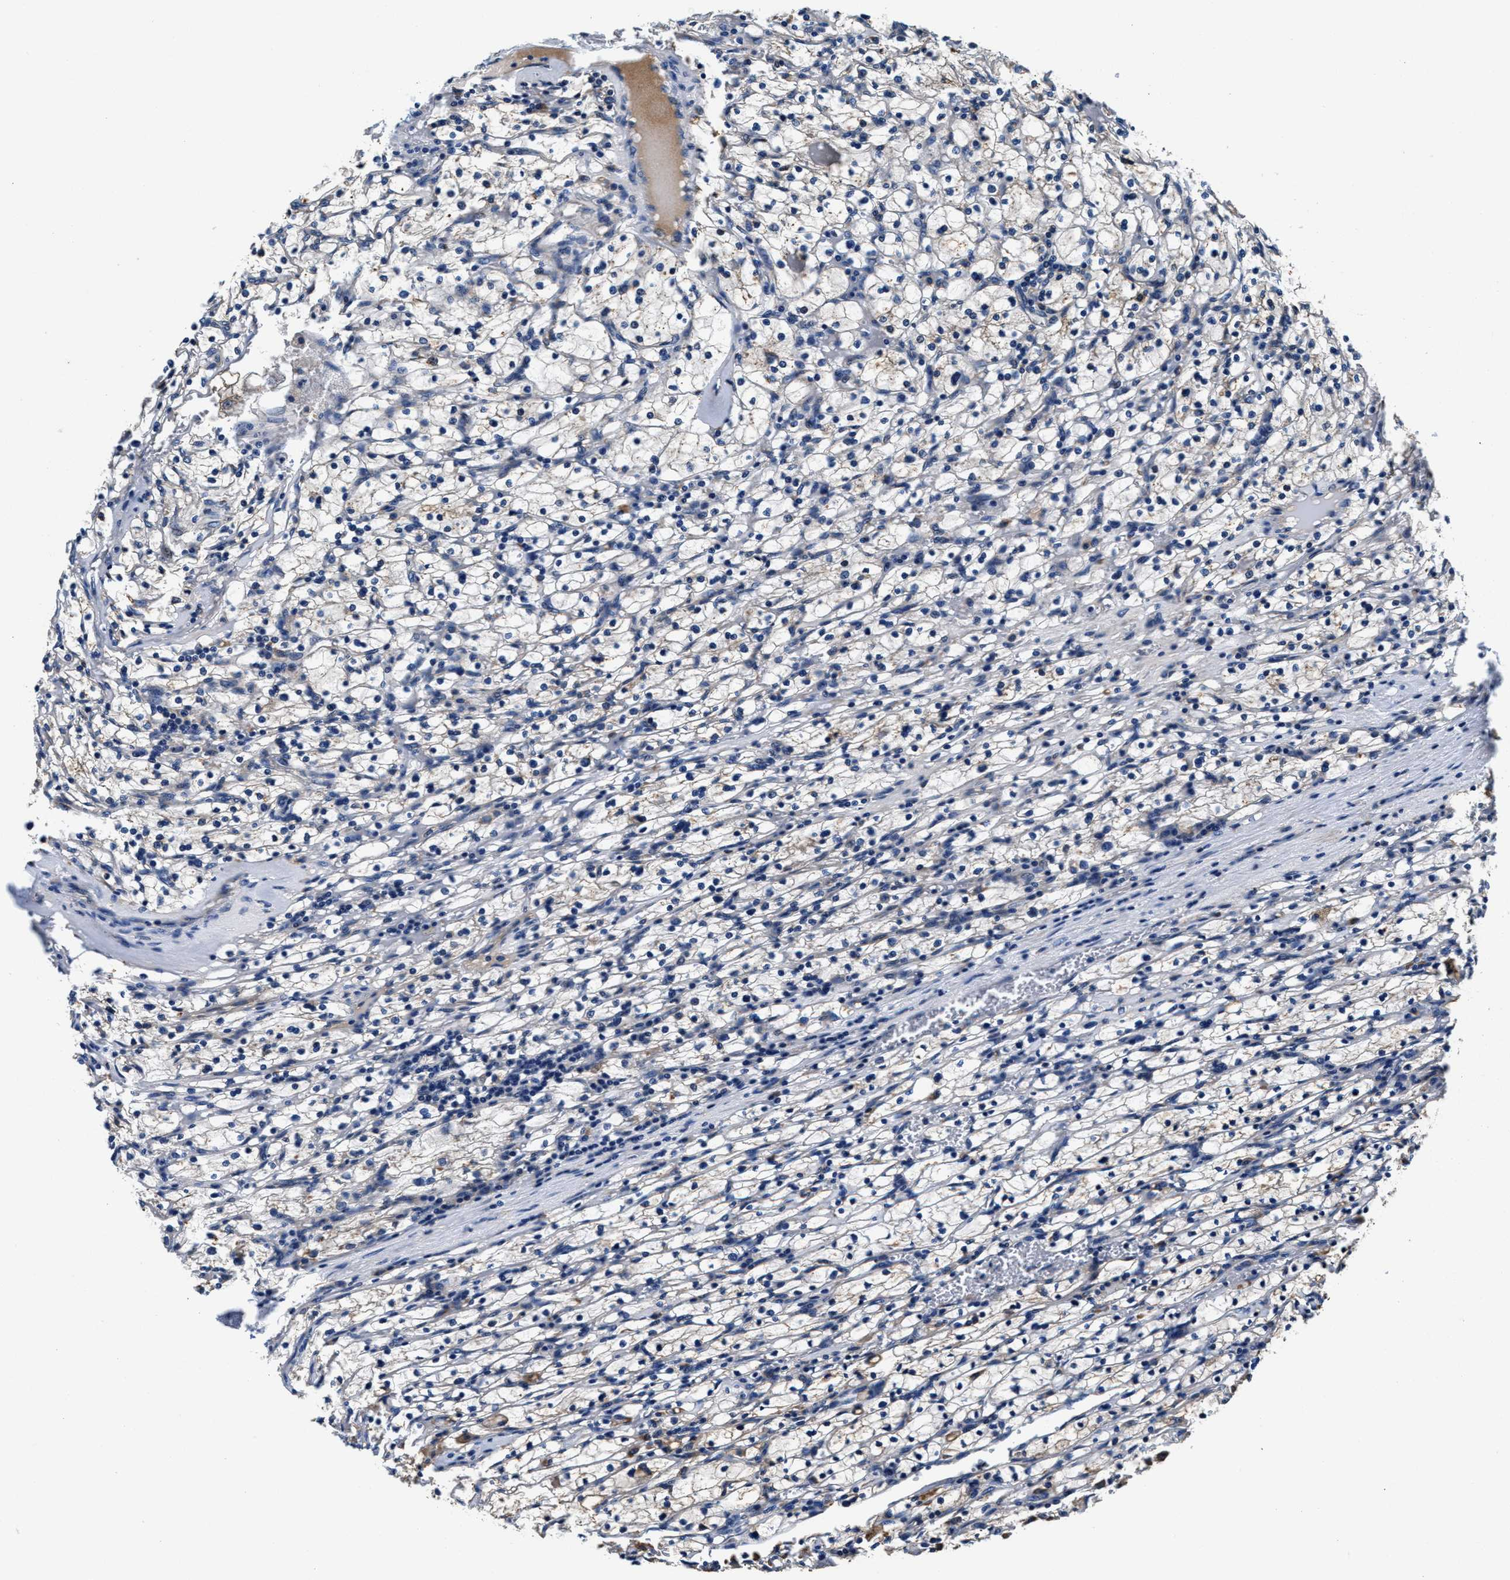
{"staining": {"intensity": "weak", "quantity": "25%-75%", "location": "cytoplasmic/membranous"}, "tissue": "renal cancer", "cell_type": "Tumor cells", "image_type": "cancer", "snomed": [{"axis": "morphology", "description": "Adenocarcinoma, NOS"}, {"axis": "topography", "description": "Kidney"}], "caption": "This histopathology image reveals immunohistochemistry staining of renal cancer, with low weak cytoplasmic/membranous positivity in approximately 25%-75% of tumor cells.", "gene": "PPP1R9B", "patient": {"sex": "female", "age": 83}}